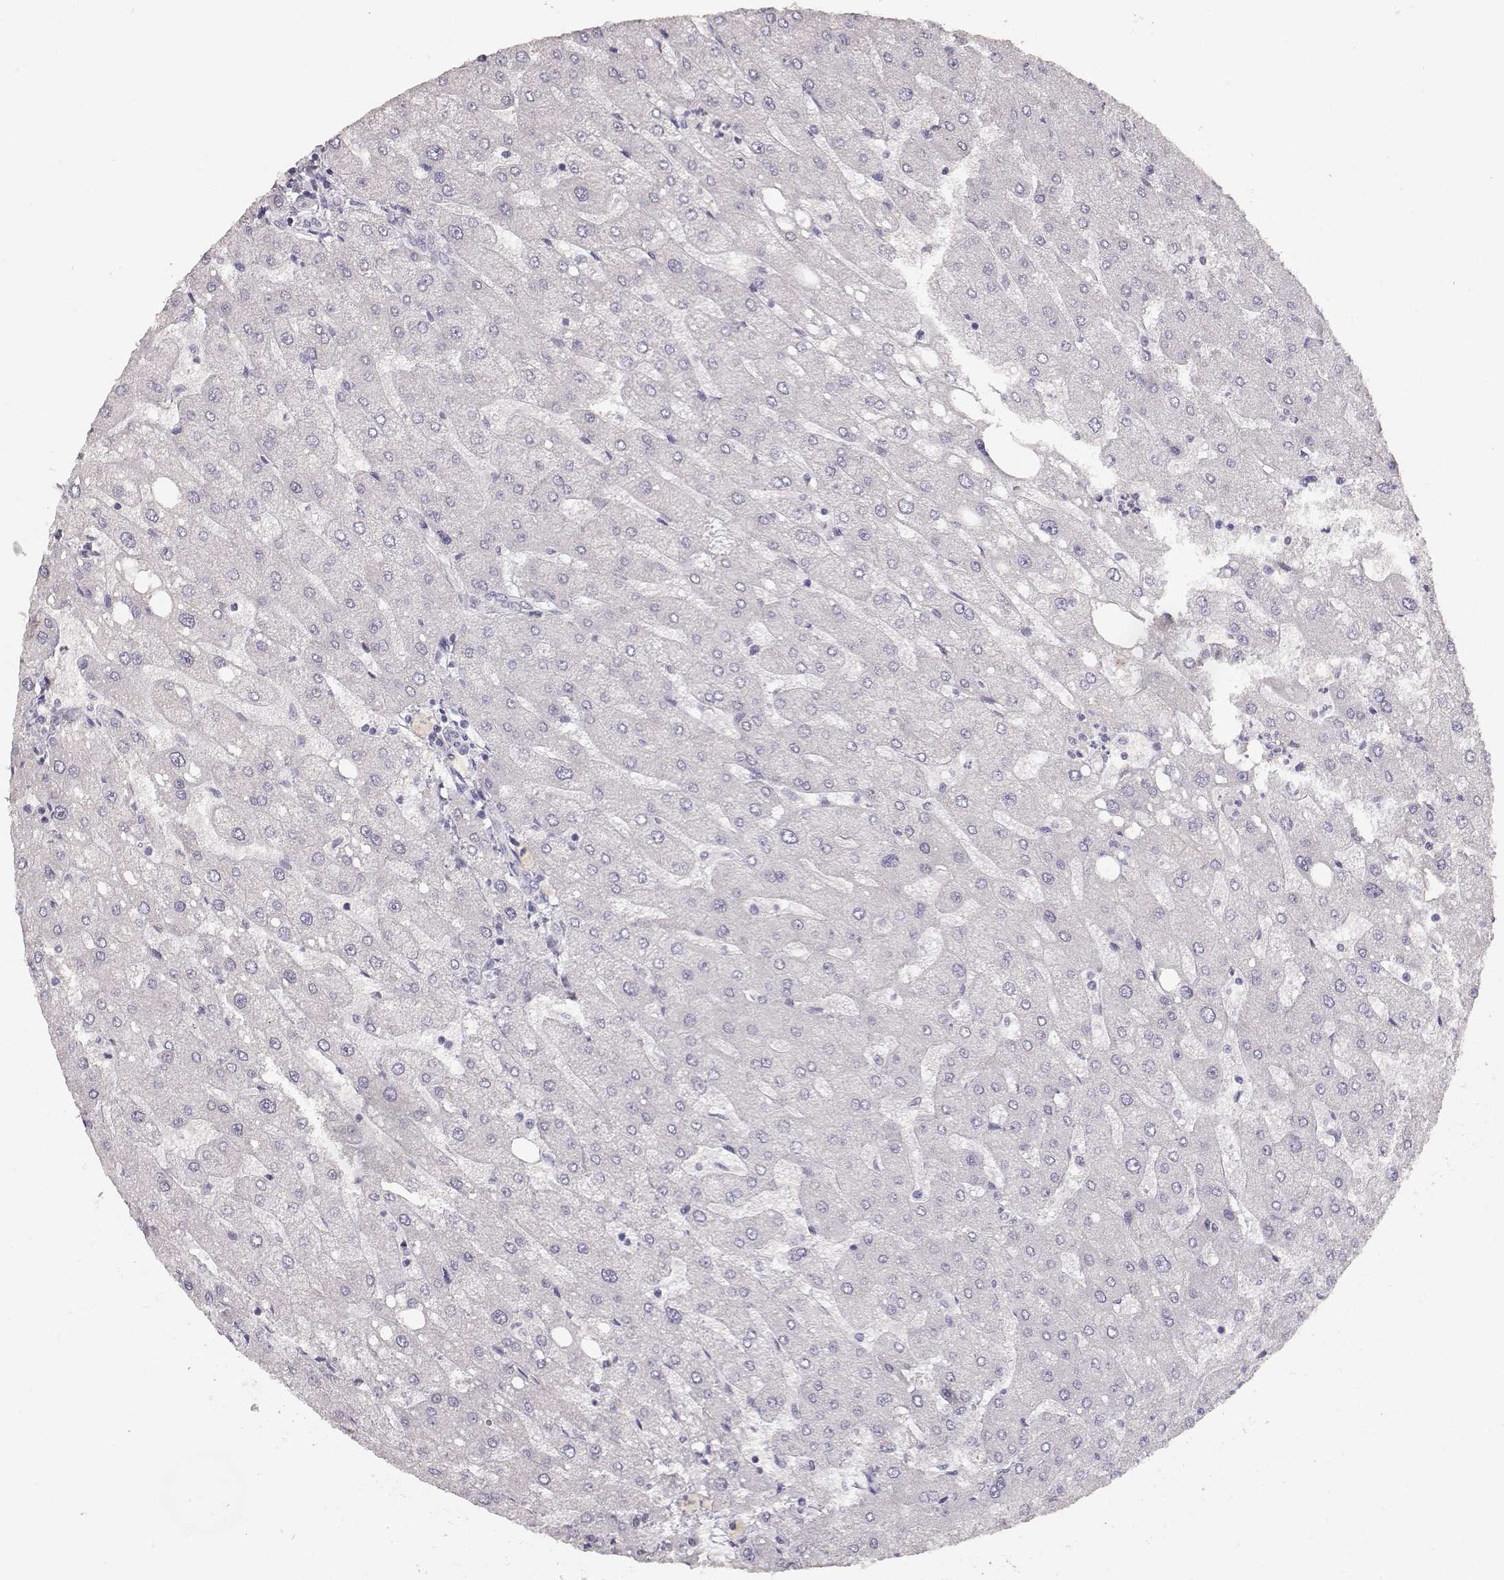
{"staining": {"intensity": "negative", "quantity": "none", "location": "none"}, "tissue": "liver", "cell_type": "Cholangiocytes", "image_type": "normal", "snomed": [{"axis": "morphology", "description": "Normal tissue, NOS"}, {"axis": "topography", "description": "Liver"}], "caption": "DAB immunohistochemical staining of unremarkable human liver demonstrates no significant positivity in cholangiocytes.", "gene": "TPH2", "patient": {"sex": "male", "age": 67}}